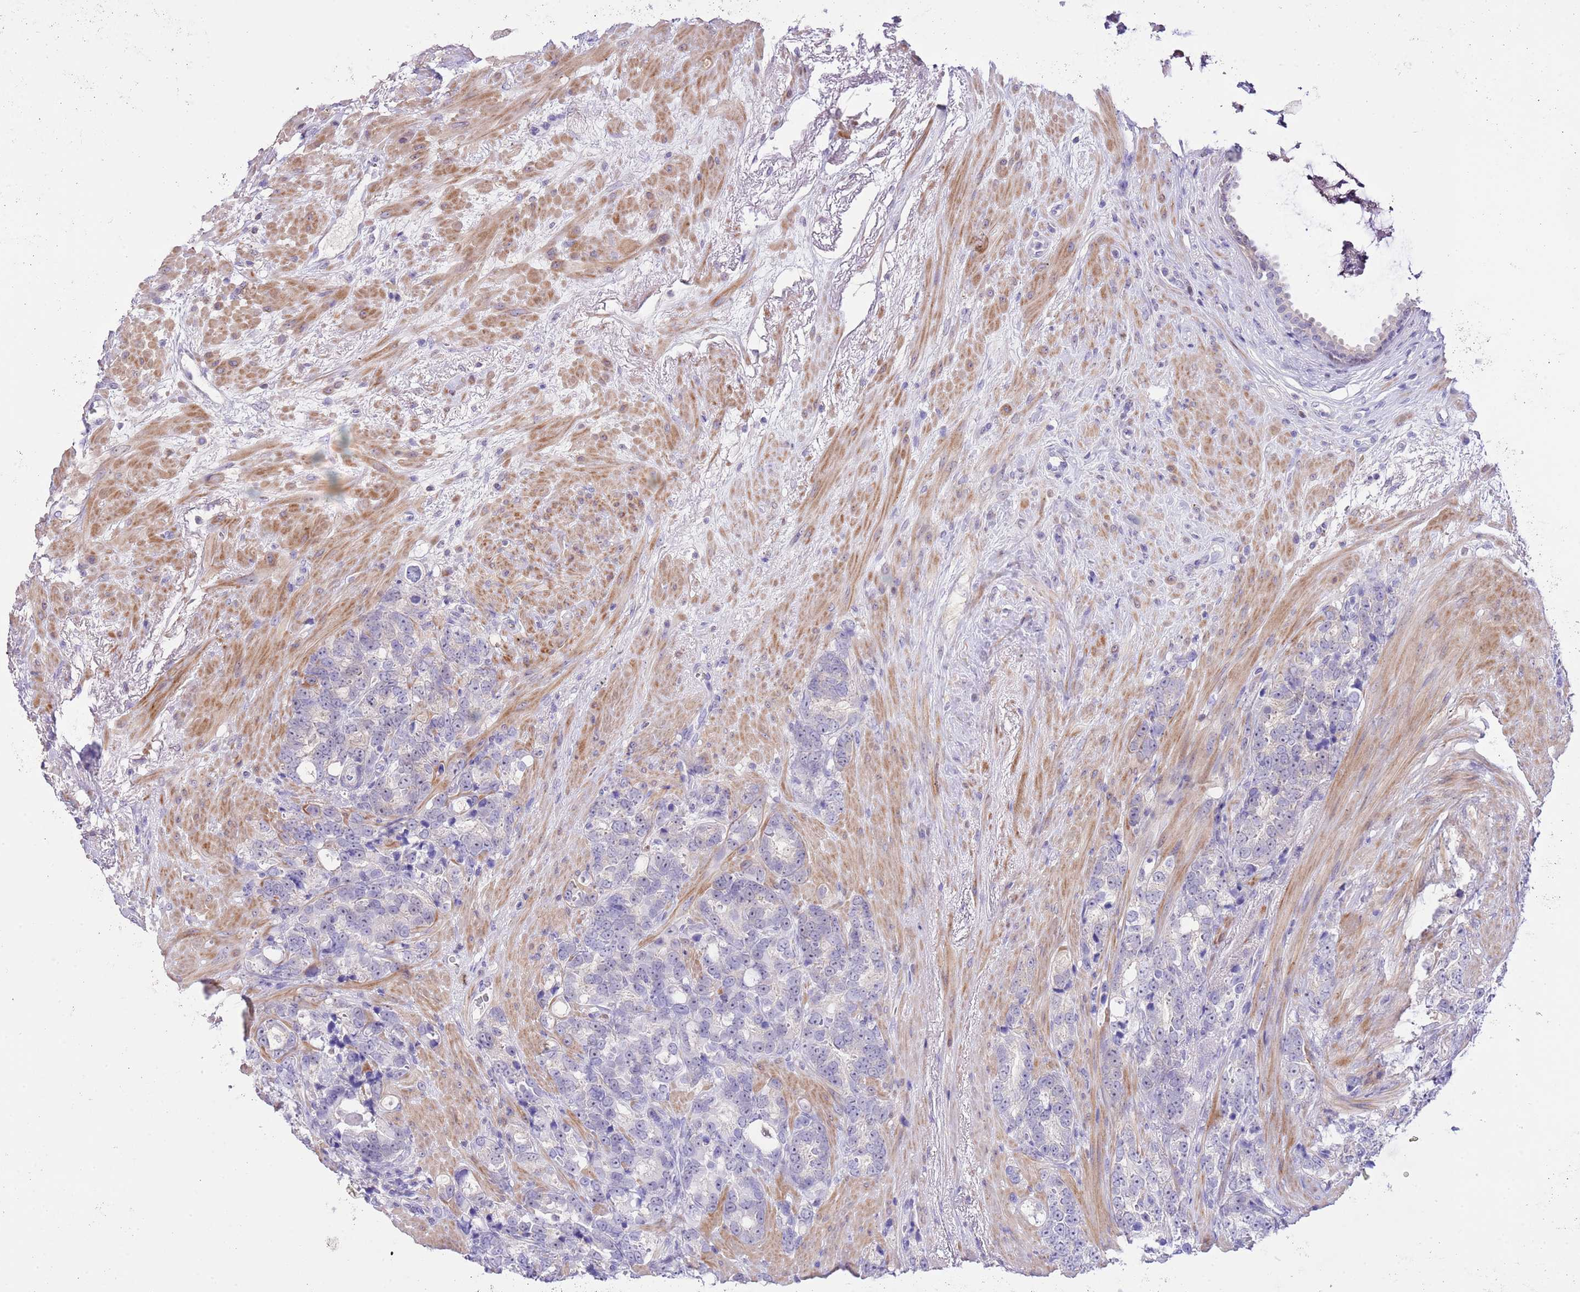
{"staining": {"intensity": "negative", "quantity": "none", "location": "none"}, "tissue": "prostate cancer", "cell_type": "Tumor cells", "image_type": "cancer", "snomed": [{"axis": "morphology", "description": "Adenocarcinoma, High grade"}, {"axis": "topography", "description": "Prostate"}], "caption": "DAB immunohistochemical staining of human prostate high-grade adenocarcinoma demonstrates no significant expression in tumor cells. (Stains: DAB (3,3'-diaminobenzidine) immunohistochemistry with hematoxylin counter stain, Microscopy: brightfield microscopy at high magnification).", "gene": "PRR32", "patient": {"sex": "male", "age": 74}}